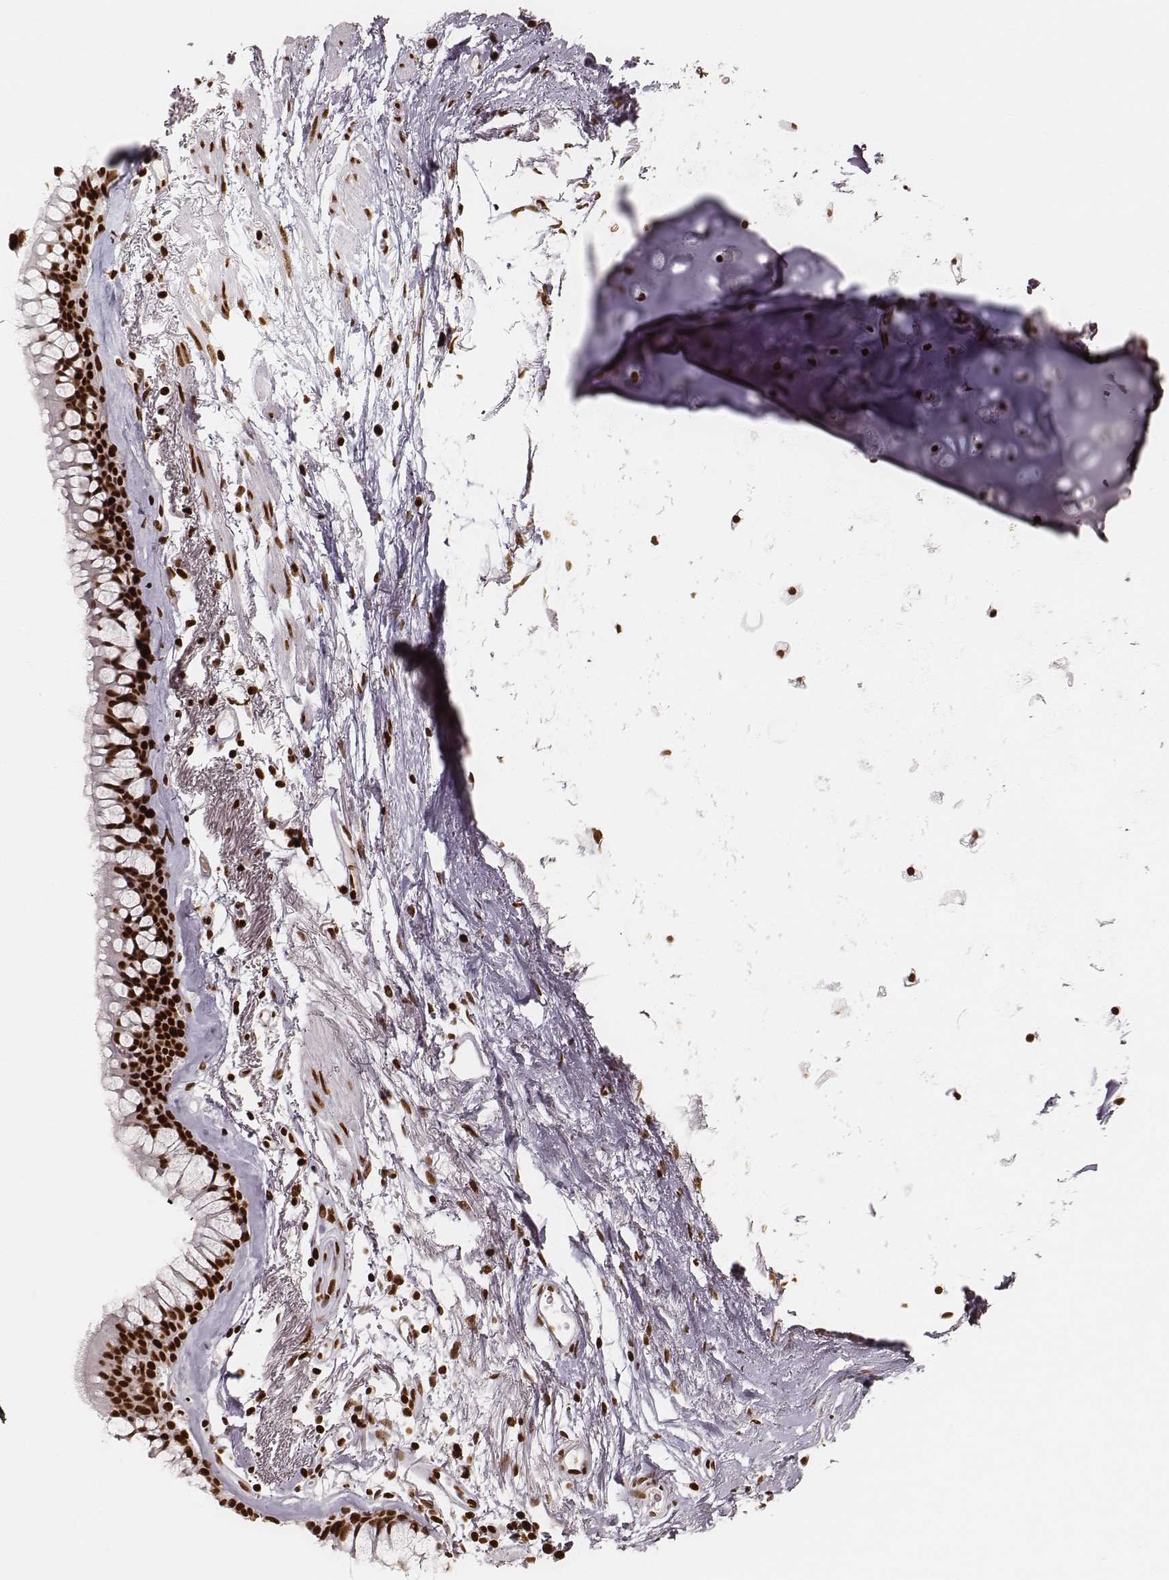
{"staining": {"intensity": "strong", "quantity": ">75%", "location": "nuclear"}, "tissue": "bronchus", "cell_type": "Respiratory epithelial cells", "image_type": "normal", "snomed": [{"axis": "morphology", "description": "Normal tissue, NOS"}, {"axis": "morphology", "description": "Squamous cell carcinoma, NOS"}, {"axis": "topography", "description": "Cartilage tissue"}, {"axis": "topography", "description": "Bronchus"}], "caption": "DAB (3,3'-diaminobenzidine) immunohistochemical staining of benign human bronchus exhibits strong nuclear protein expression in approximately >75% of respiratory epithelial cells.", "gene": "PARP1", "patient": {"sex": "male", "age": 72}}